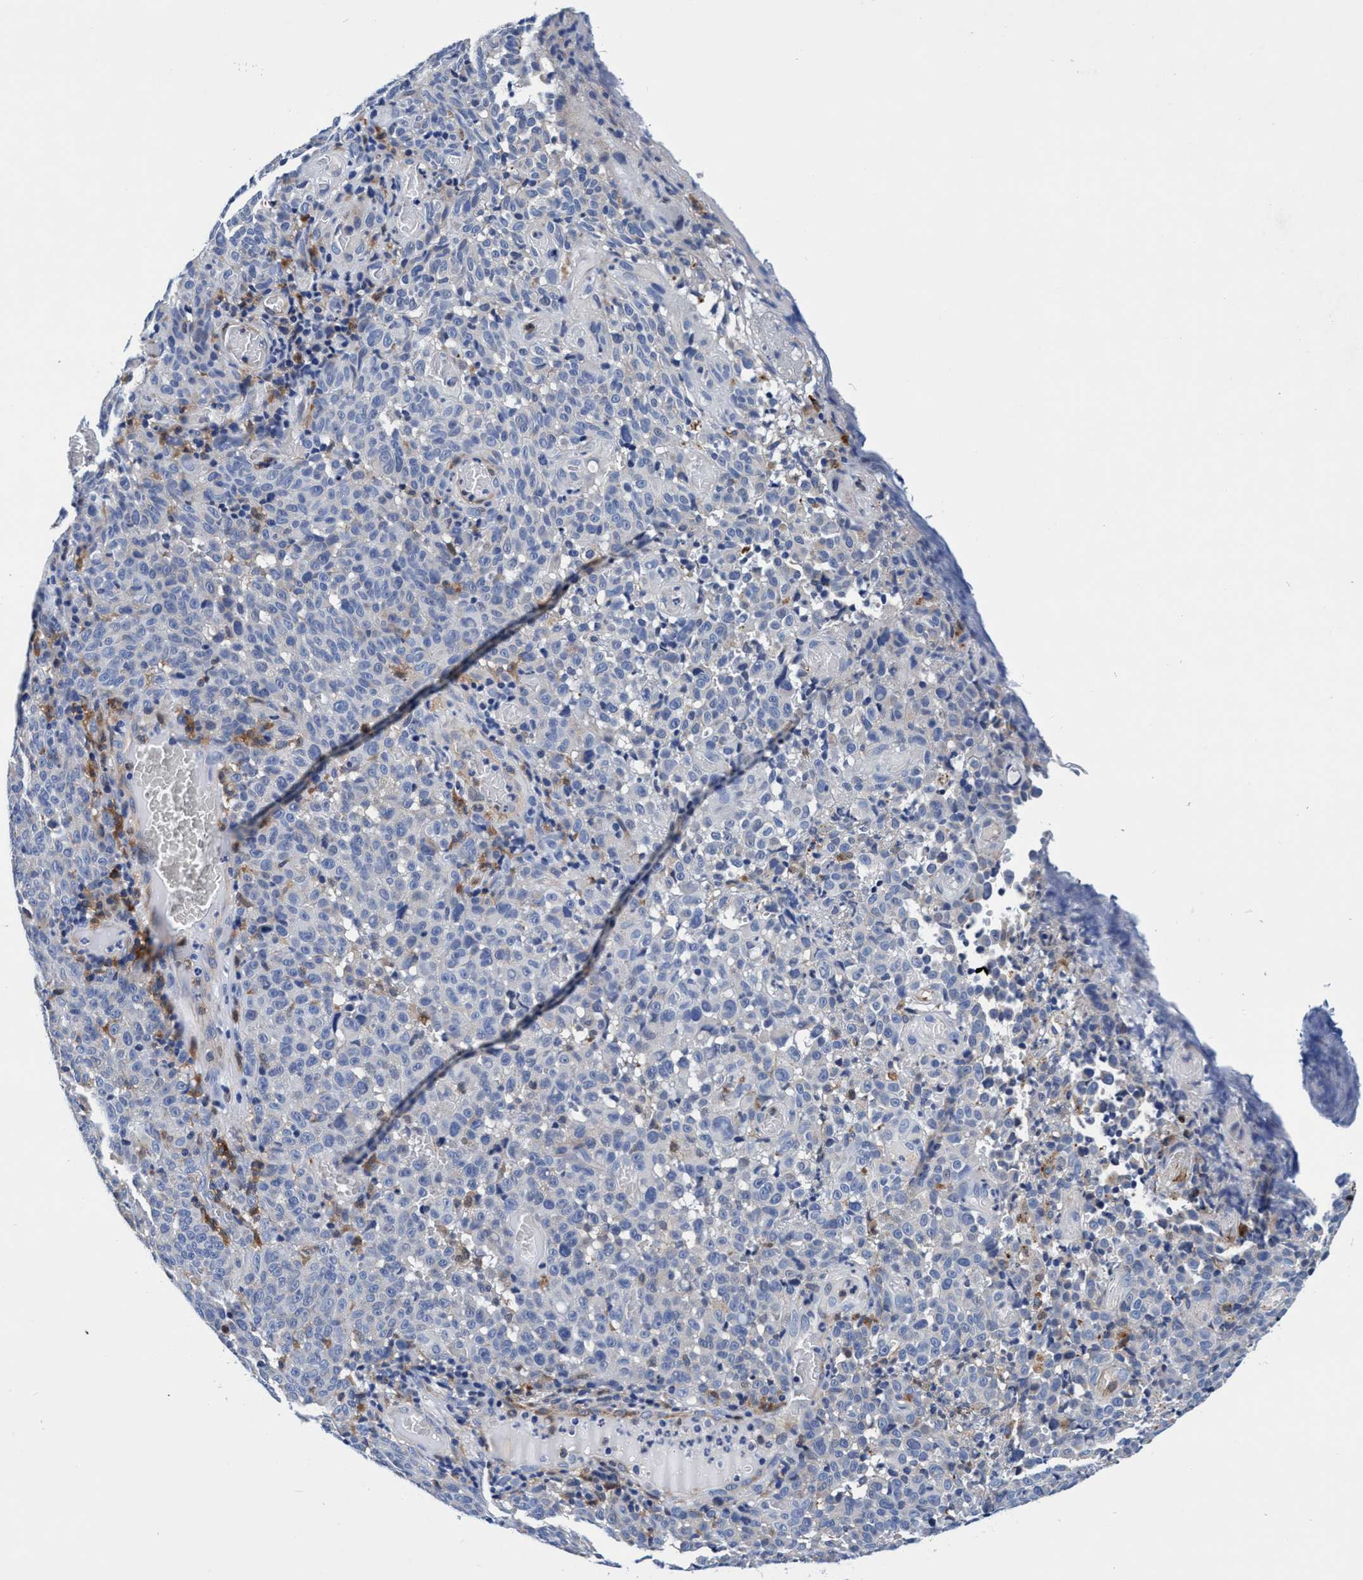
{"staining": {"intensity": "negative", "quantity": "none", "location": "none"}, "tissue": "melanoma", "cell_type": "Tumor cells", "image_type": "cancer", "snomed": [{"axis": "morphology", "description": "Malignant melanoma, NOS"}, {"axis": "topography", "description": "Skin"}], "caption": "The photomicrograph shows no staining of tumor cells in melanoma. (DAB (3,3'-diaminobenzidine) immunohistochemistry visualized using brightfield microscopy, high magnification).", "gene": "UBALD2", "patient": {"sex": "female", "age": 82}}